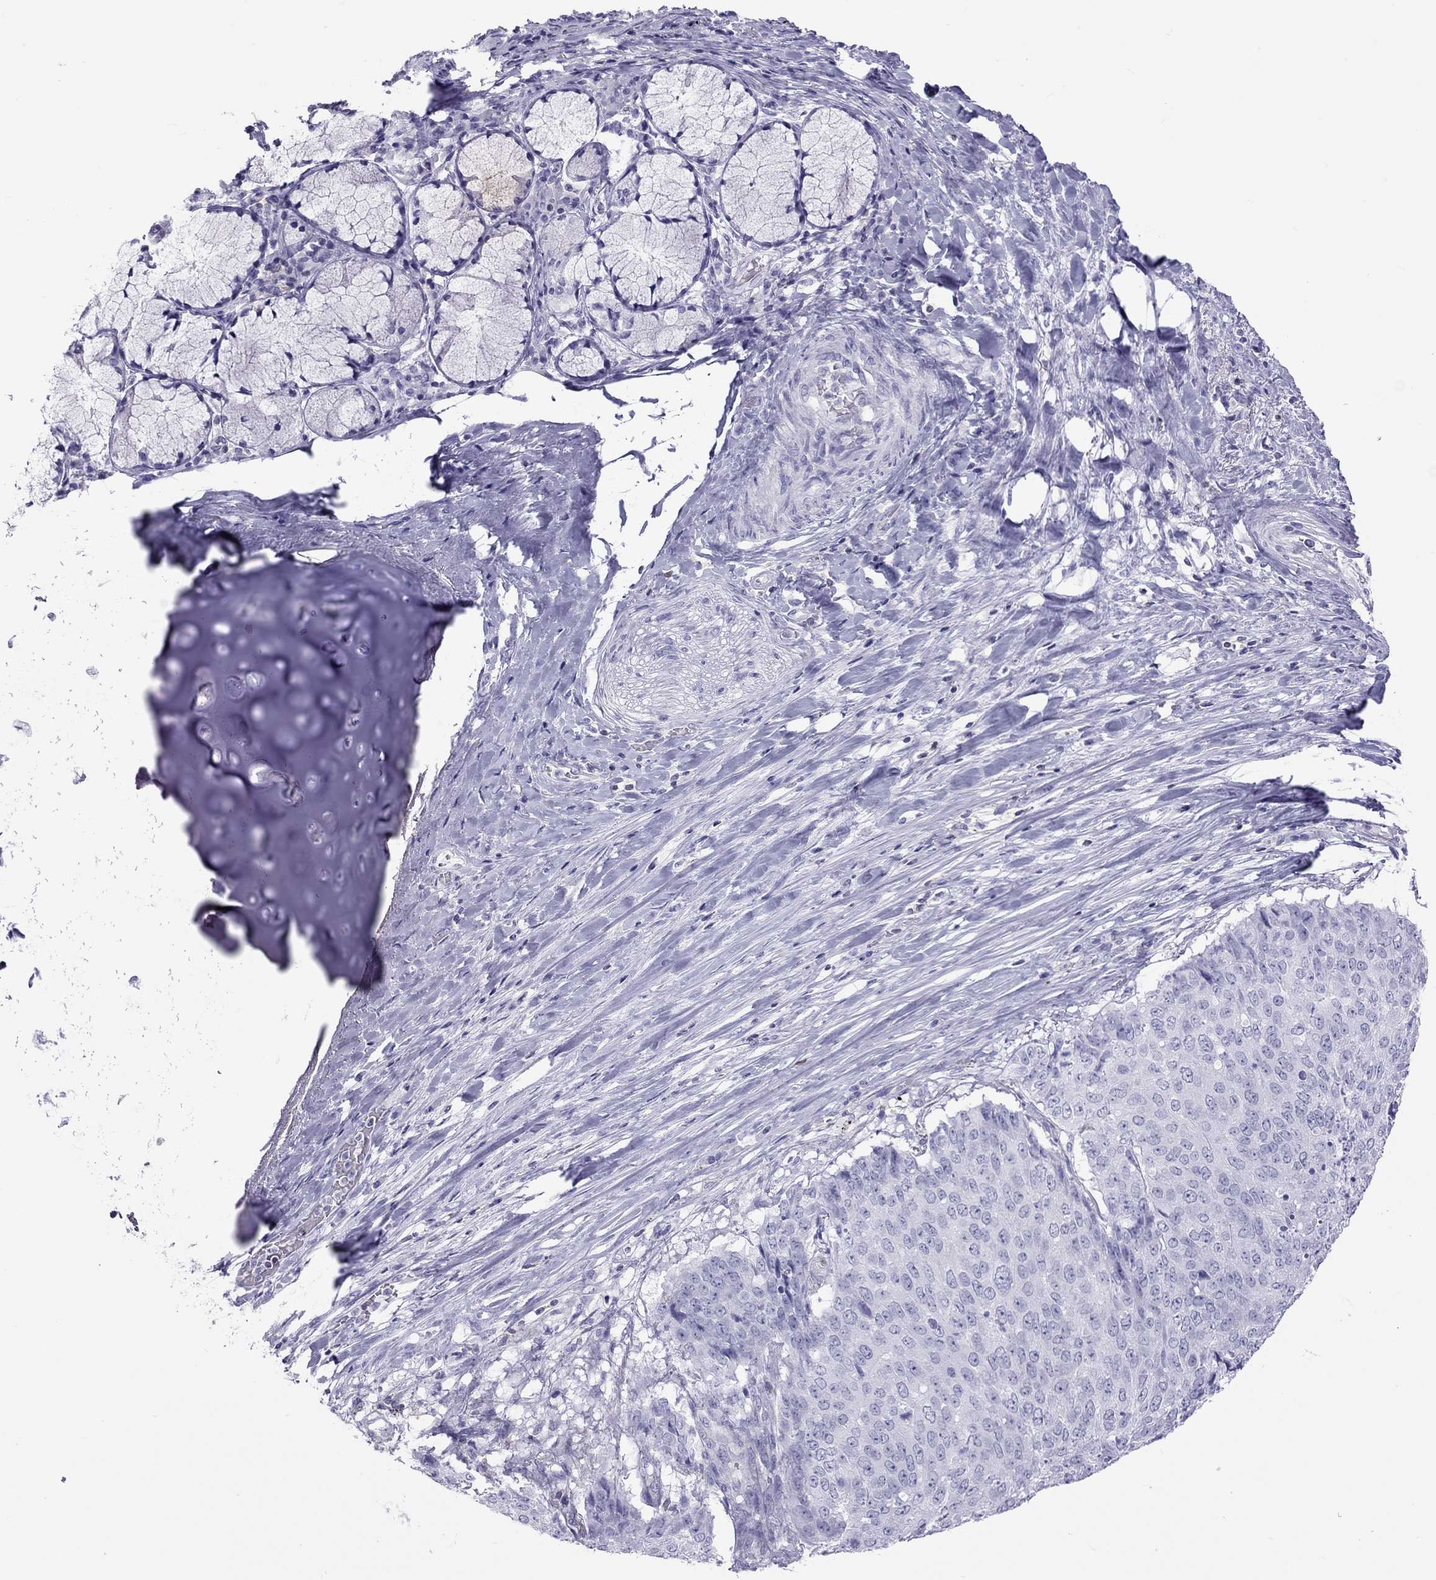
{"staining": {"intensity": "negative", "quantity": "none", "location": "none"}, "tissue": "lung cancer", "cell_type": "Tumor cells", "image_type": "cancer", "snomed": [{"axis": "morphology", "description": "Normal tissue, NOS"}, {"axis": "morphology", "description": "Squamous cell carcinoma, NOS"}, {"axis": "topography", "description": "Bronchus"}, {"axis": "topography", "description": "Lung"}], "caption": "IHC of lung cancer (squamous cell carcinoma) reveals no positivity in tumor cells.", "gene": "STAG3", "patient": {"sex": "male", "age": 64}}